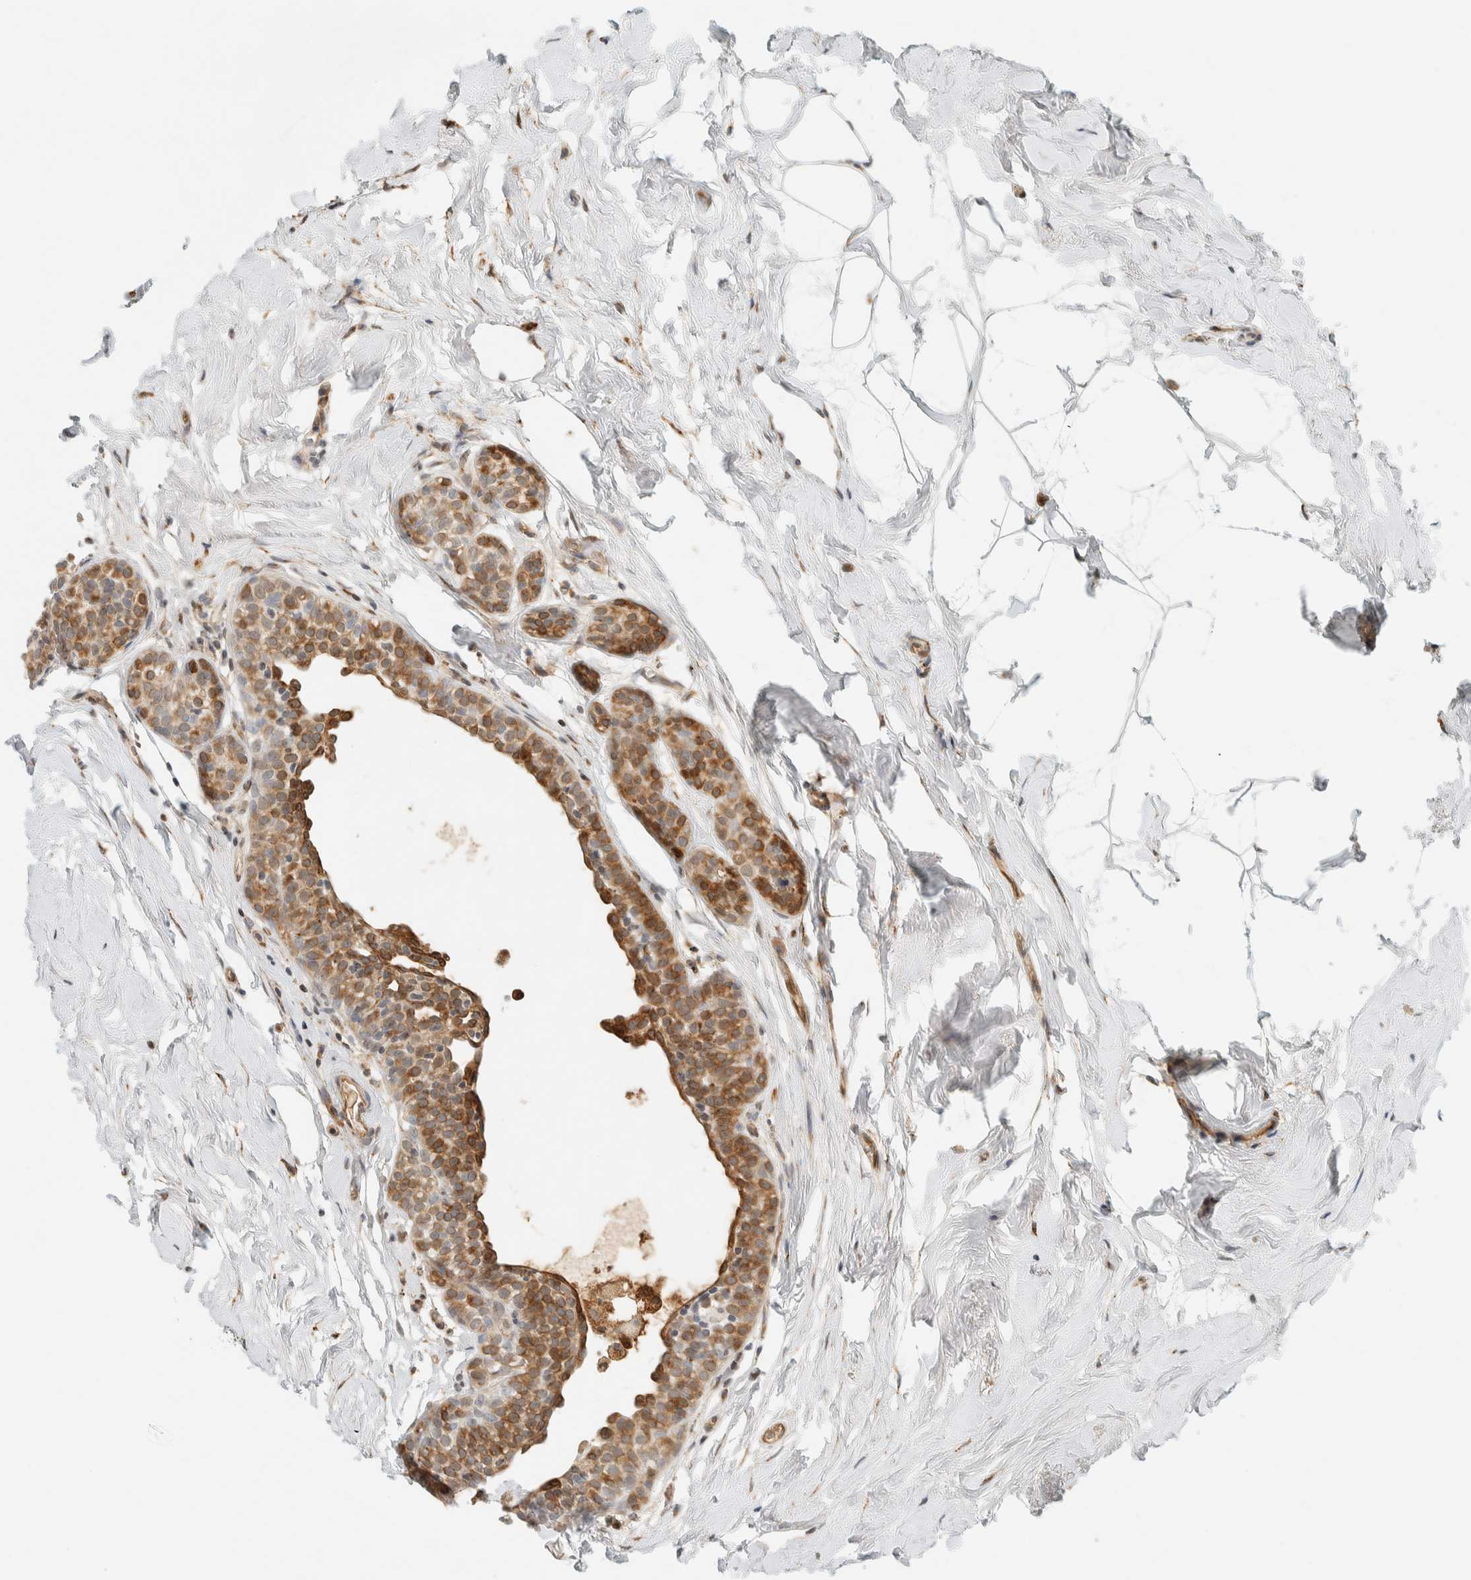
{"staining": {"intensity": "moderate", "quantity": ">75%", "location": "cytoplasmic/membranous"}, "tissue": "breast cancer", "cell_type": "Tumor cells", "image_type": "cancer", "snomed": [{"axis": "morphology", "description": "Duct carcinoma"}, {"axis": "topography", "description": "Breast"}], "caption": "Immunohistochemical staining of breast cancer (infiltrating ductal carcinoma) demonstrates moderate cytoplasmic/membranous protein staining in about >75% of tumor cells.", "gene": "ITPRID1", "patient": {"sex": "female", "age": 55}}